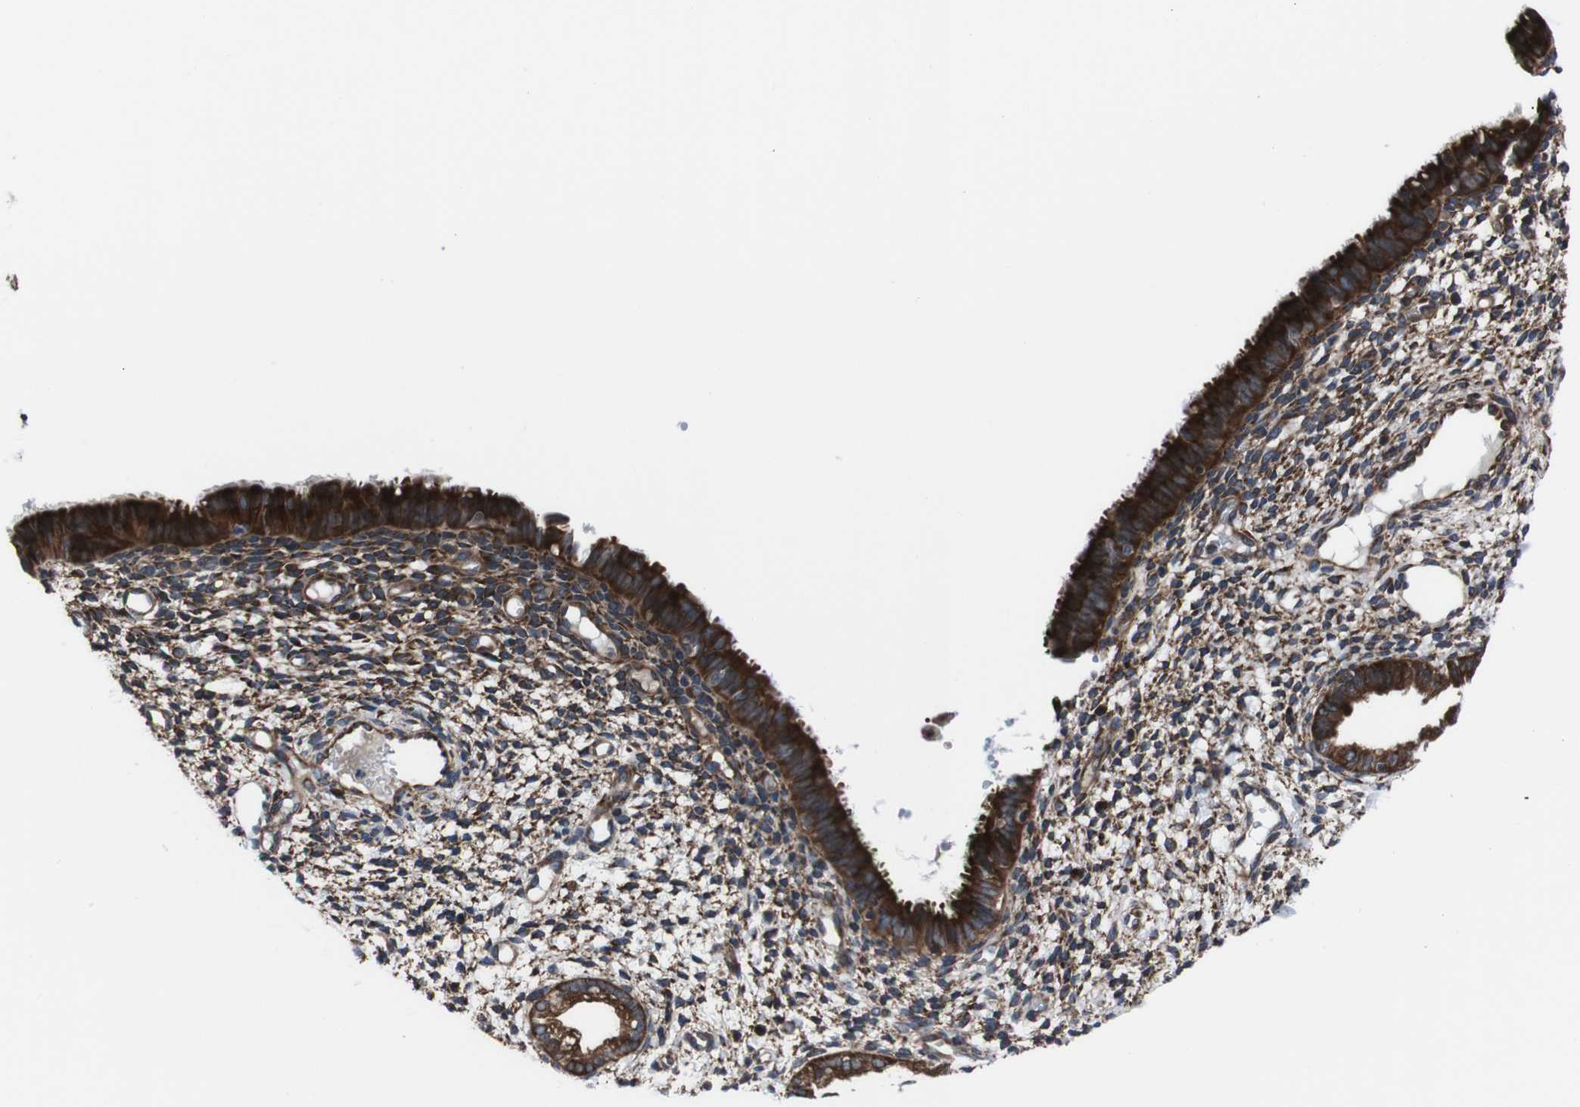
{"staining": {"intensity": "strong", "quantity": ">75%", "location": "cytoplasmic/membranous"}, "tissue": "endometrium", "cell_type": "Cells in endometrial stroma", "image_type": "normal", "snomed": [{"axis": "morphology", "description": "Normal tissue, NOS"}, {"axis": "topography", "description": "Endometrium"}], "caption": "Brown immunohistochemical staining in unremarkable endometrium displays strong cytoplasmic/membranous positivity in about >75% of cells in endometrial stroma.", "gene": "EIF4A2", "patient": {"sex": "female", "age": 61}}